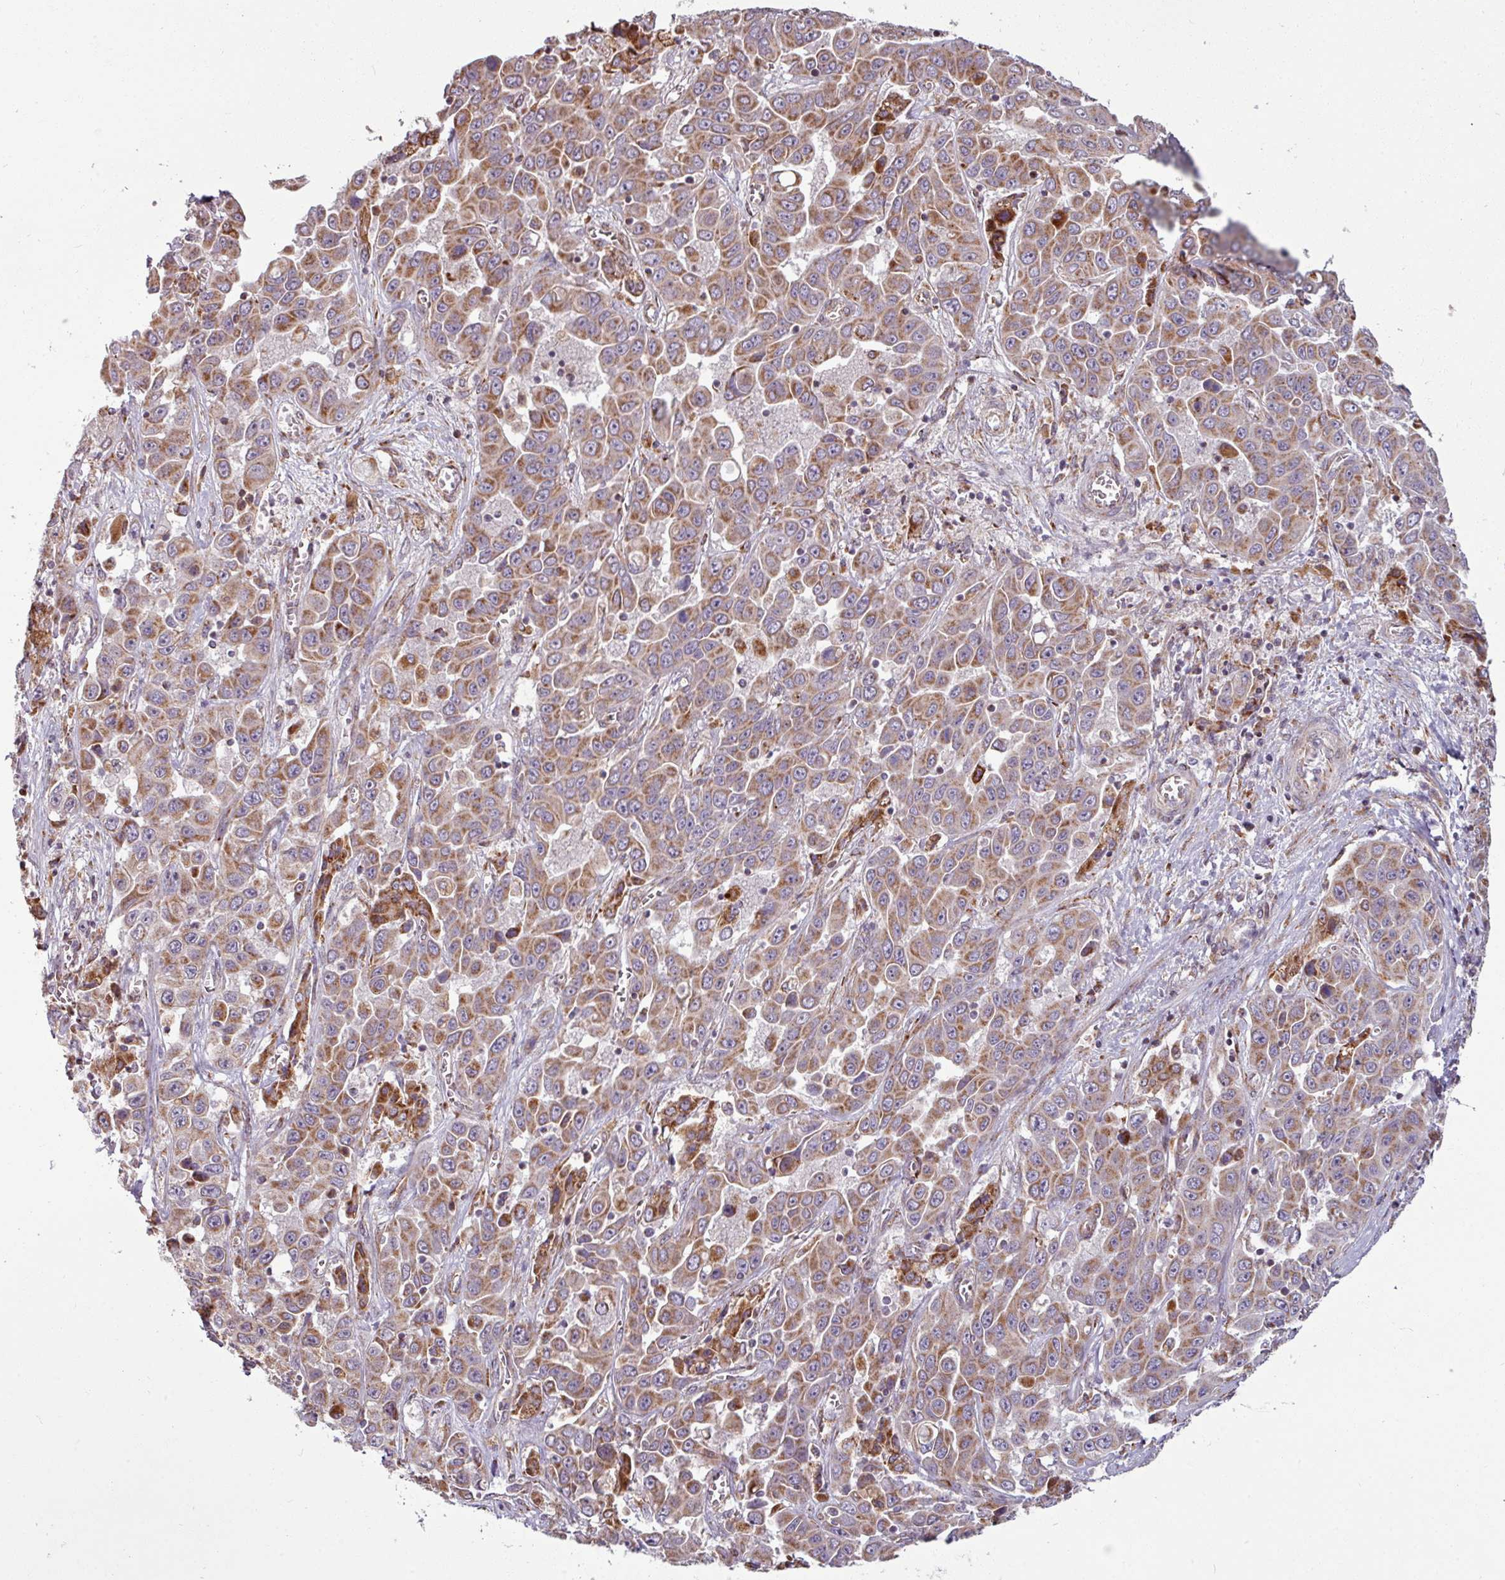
{"staining": {"intensity": "moderate", "quantity": ">75%", "location": "cytoplasmic/membranous"}, "tissue": "liver cancer", "cell_type": "Tumor cells", "image_type": "cancer", "snomed": [{"axis": "morphology", "description": "Cholangiocarcinoma"}, {"axis": "topography", "description": "Liver"}], "caption": "Immunohistochemistry histopathology image of liver cancer stained for a protein (brown), which displays medium levels of moderate cytoplasmic/membranous positivity in approximately >75% of tumor cells.", "gene": "MAGT1", "patient": {"sex": "female", "age": 52}}